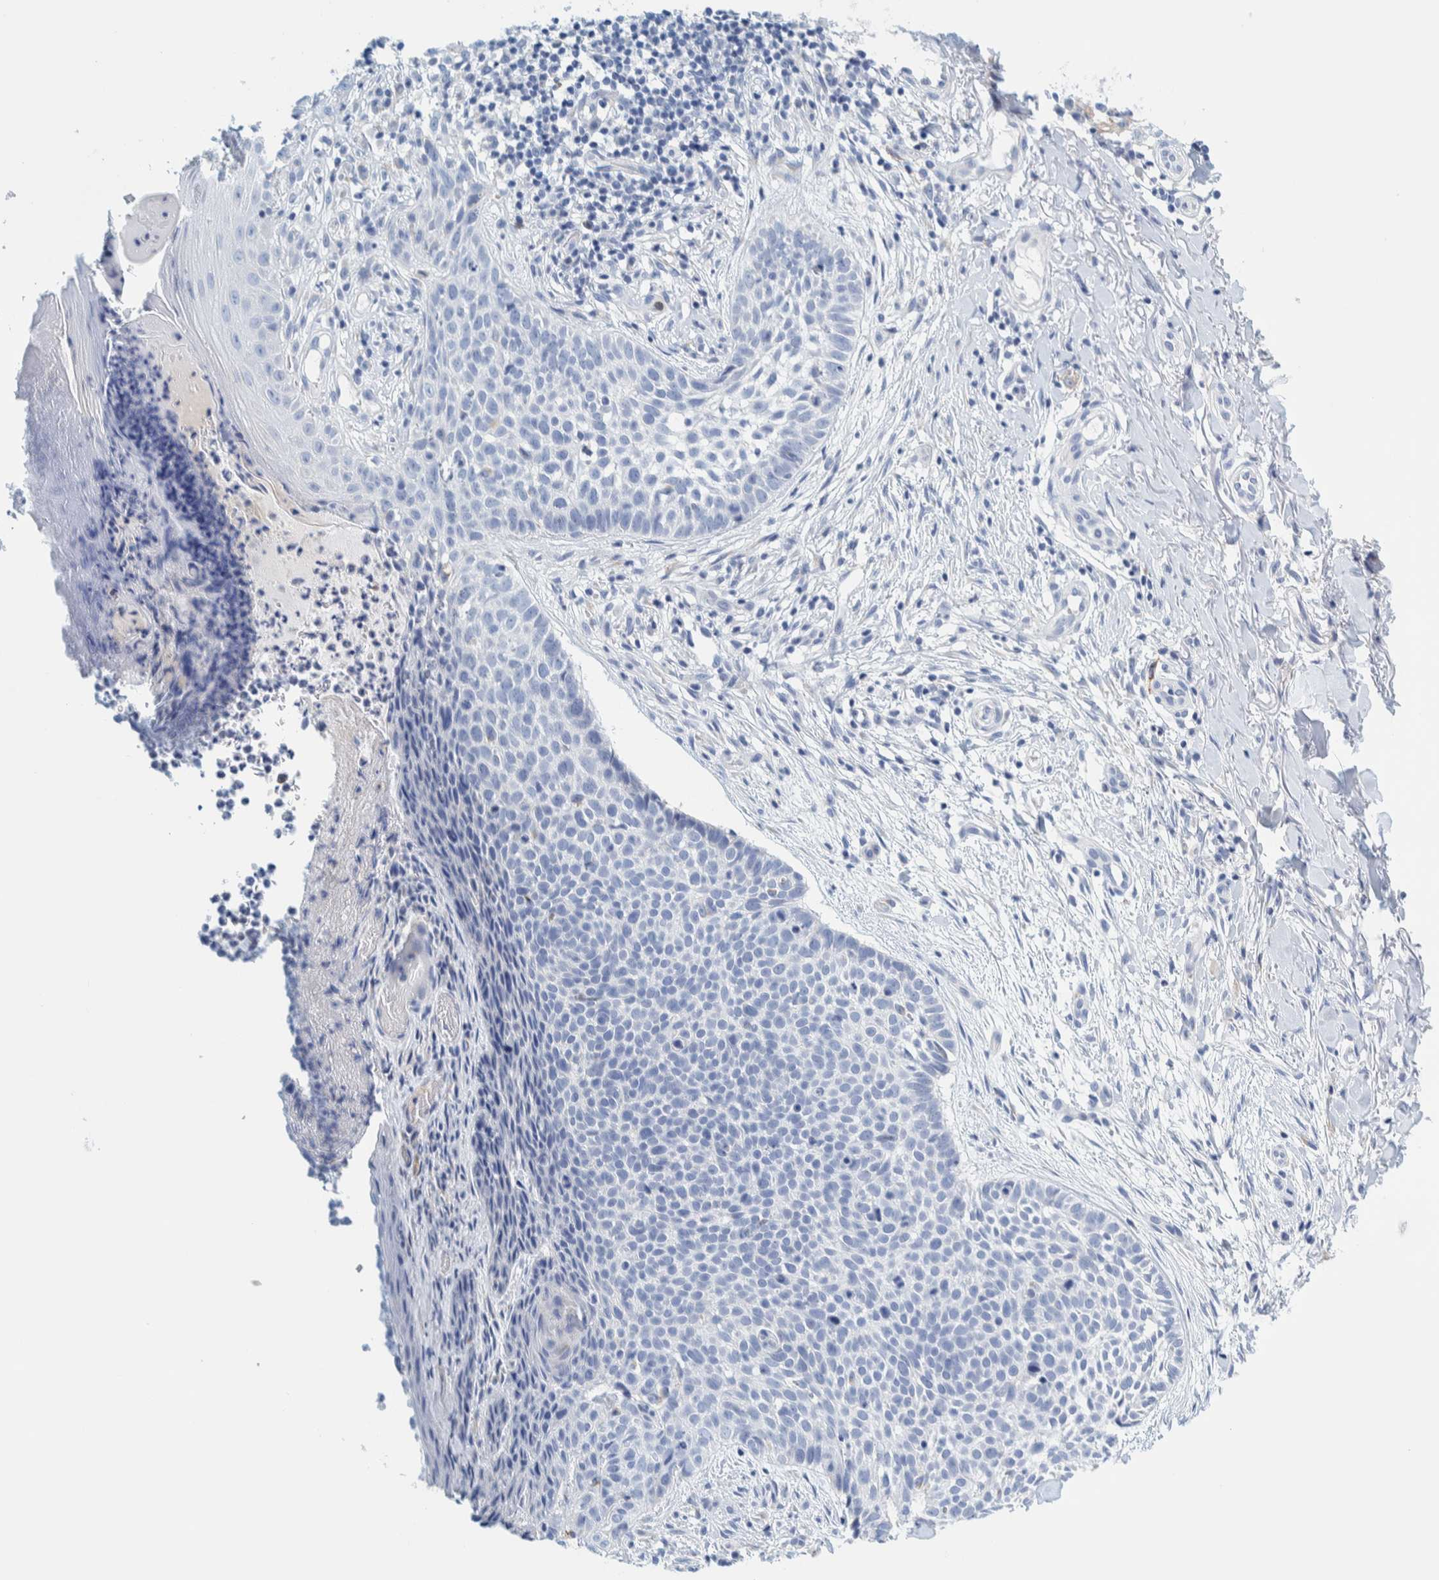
{"staining": {"intensity": "negative", "quantity": "none", "location": "none"}, "tissue": "skin cancer", "cell_type": "Tumor cells", "image_type": "cancer", "snomed": [{"axis": "morphology", "description": "Normal tissue, NOS"}, {"axis": "morphology", "description": "Basal cell carcinoma"}, {"axis": "topography", "description": "Skin"}], "caption": "High power microscopy micrograph of an IHC micrograph of skin basal cell carcinoma, revealing no significant expression in tumor cells.", "gene": "MOG", "patient": {"sex": "male", "age": 67}}